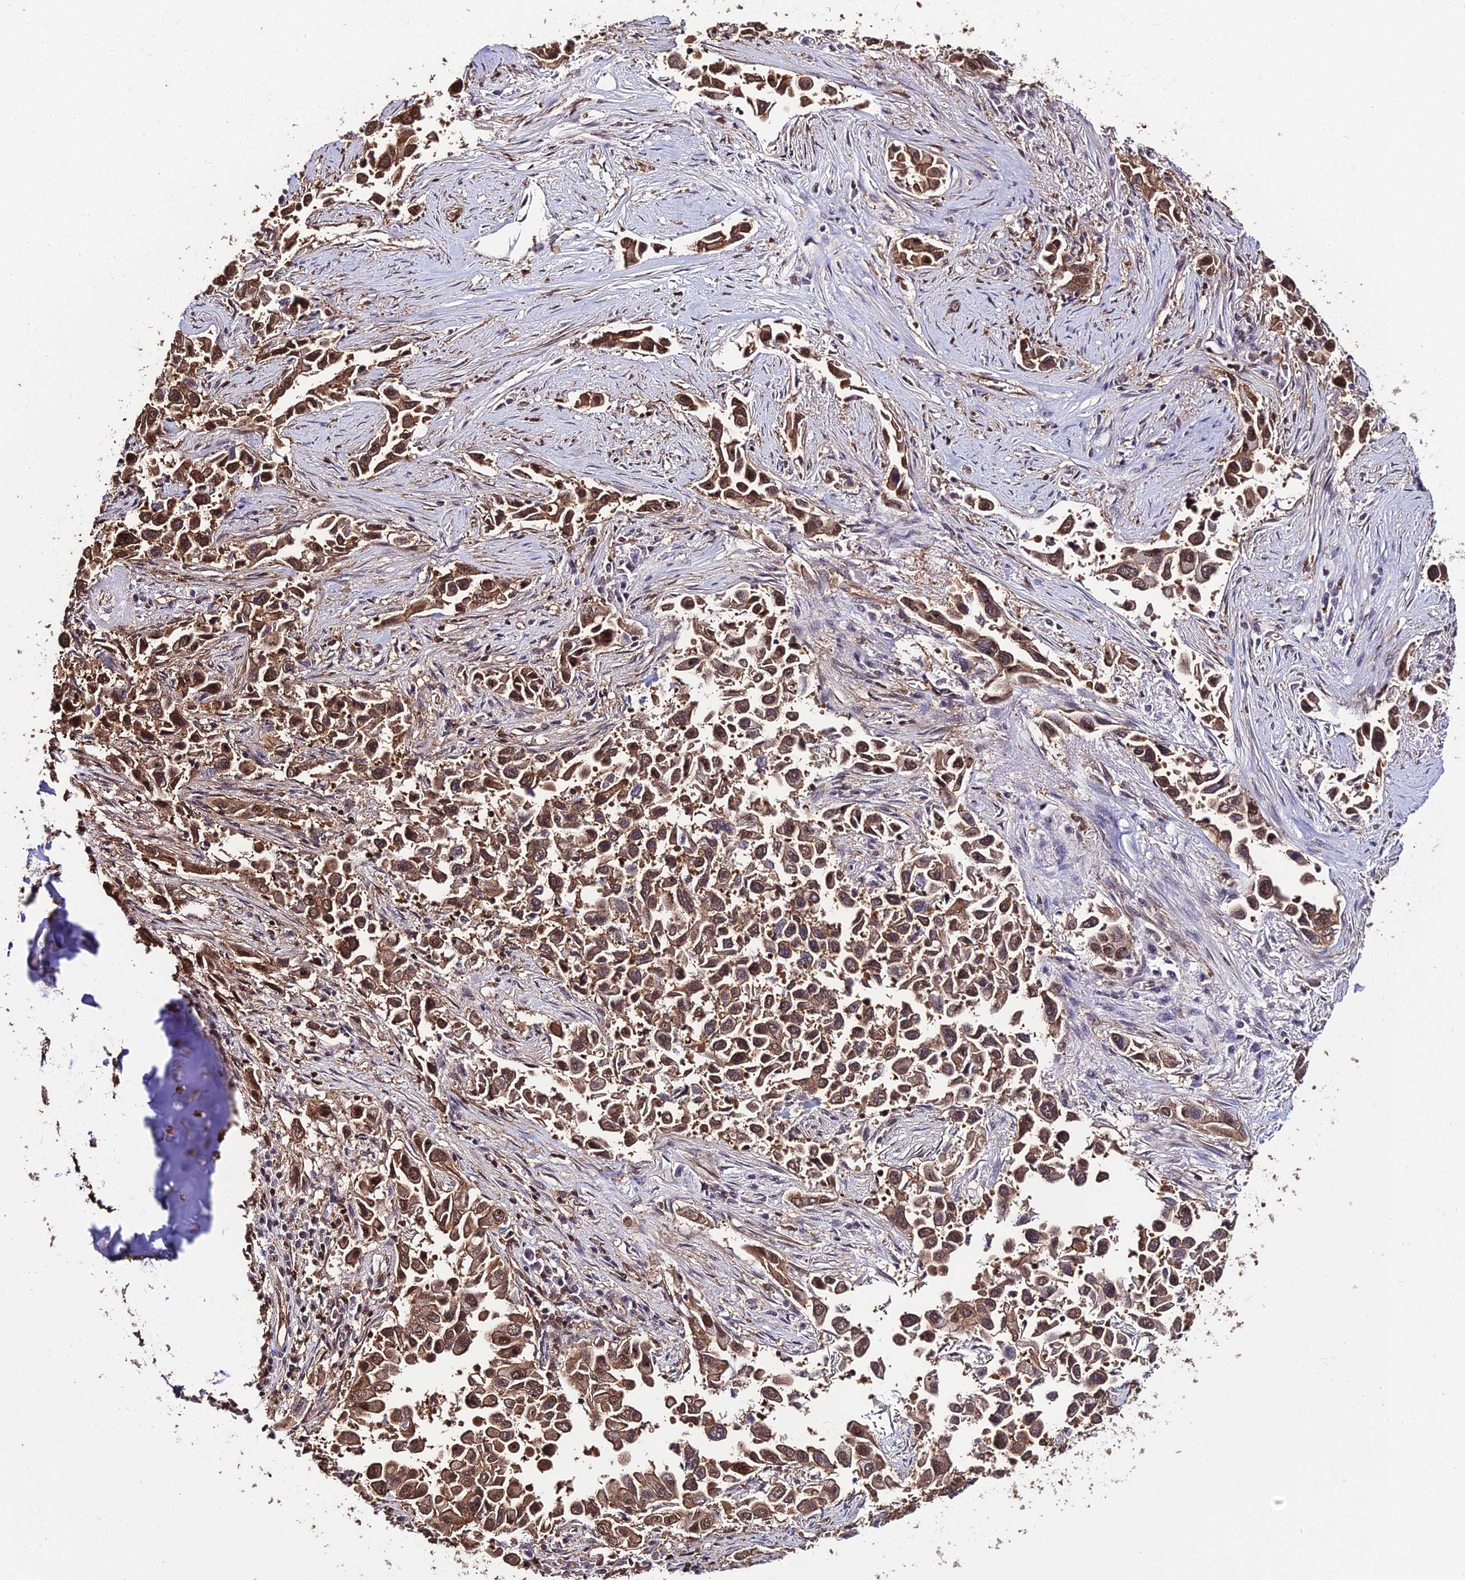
{"staining": {"intensity": "moderate", "quantity": ">75%", "location": "cytoplasmic/membranous,nuclear"}, "tissue": "lung cancer", "cell_type": "Tumor cells", "image_type": "cancer", "snomed": [{"axis": "morphology", "description": "Adenocarcinoma, NOS"}, {"axis": "topography", "description": "Lung"}], "caption": "The image displays immunohistochemical staining of lung adenocarcinoma. There is moderate cytoplasmic/membranous and nuclear staining is seen in about >75% of tumor cells. The staining was performed using DAB (3,3'-diaminobenzidine), with brown indicating positive protein expression. Nuclei are stained blue with hematoxylin.", "gene": "PPP4C", "patient": {"sex": "female", "age": 76}}